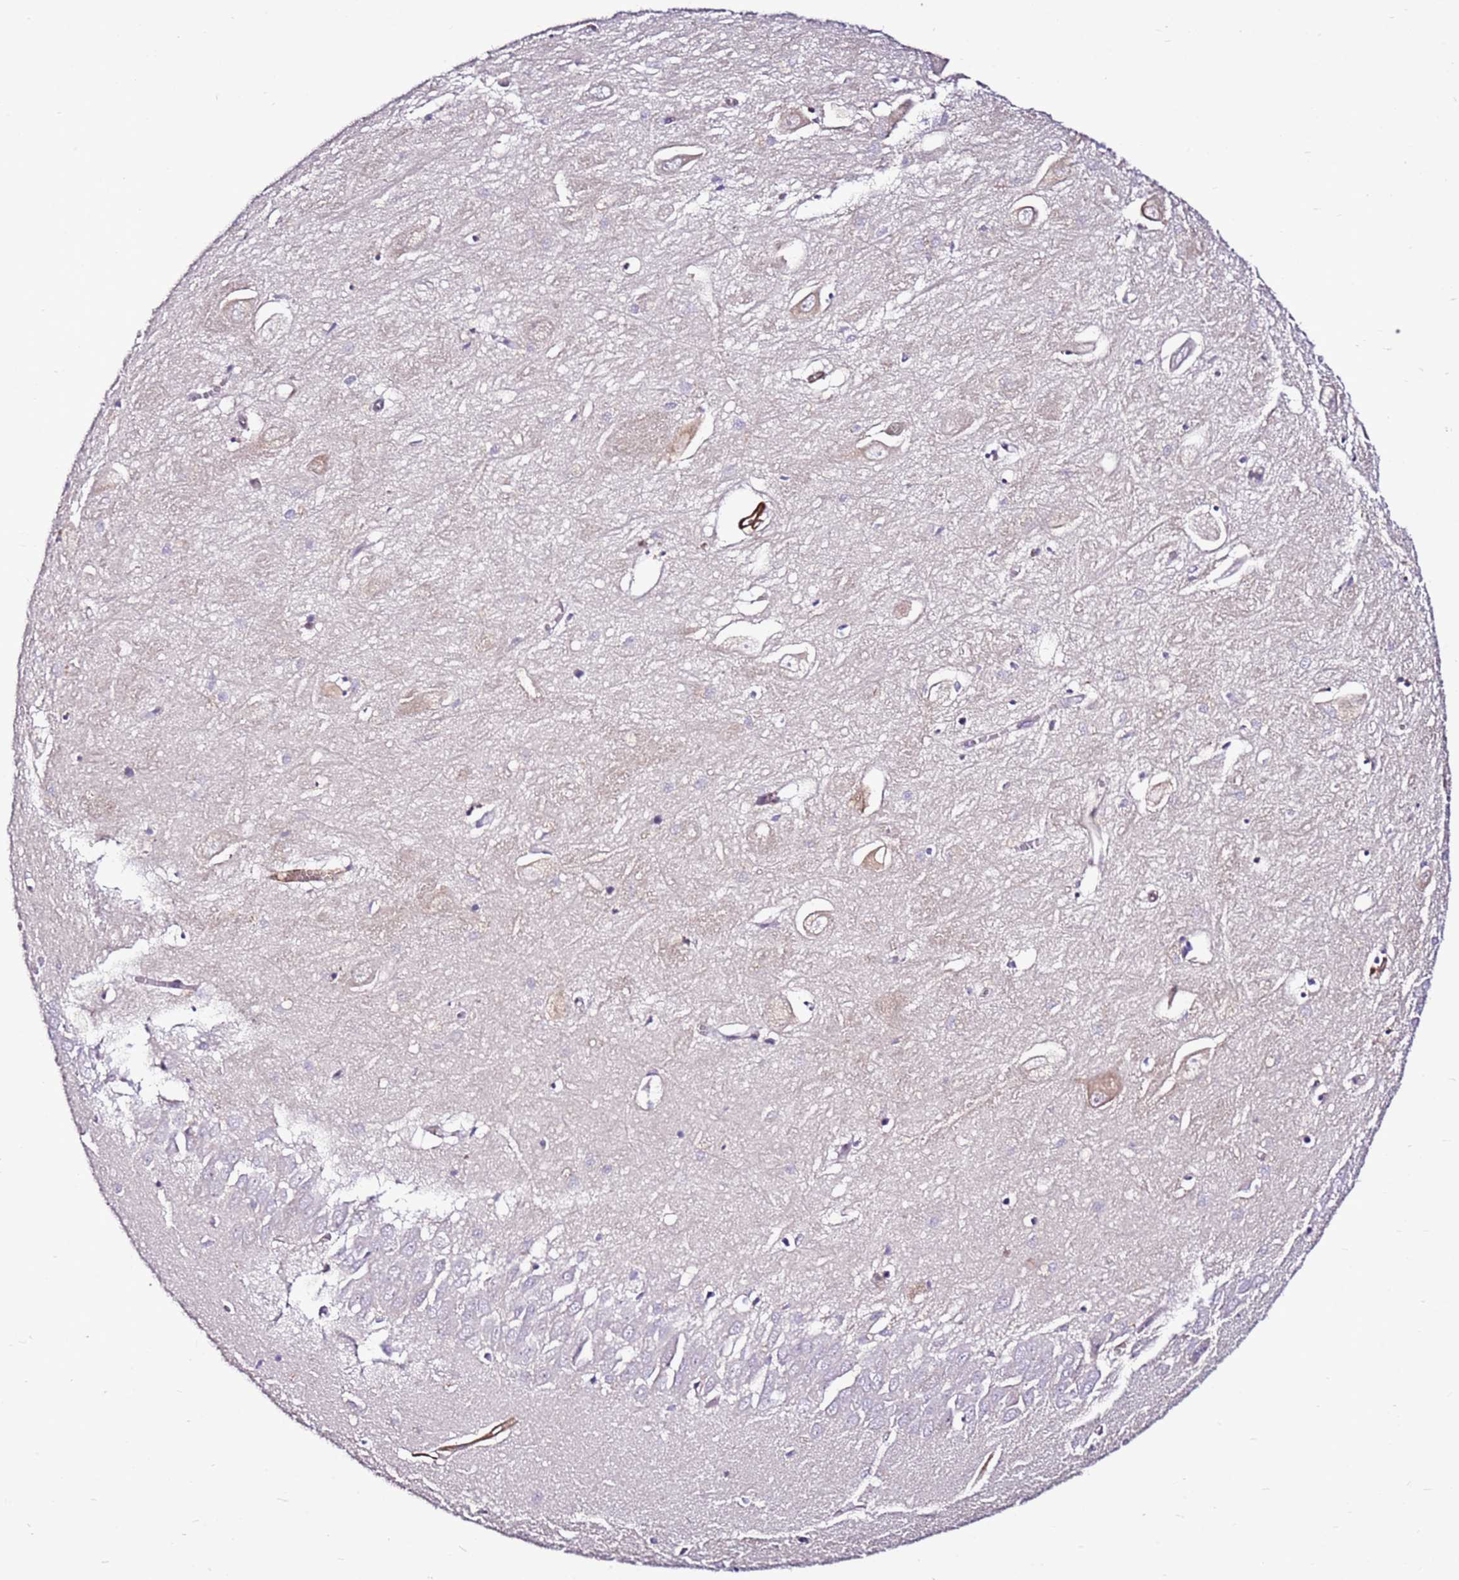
{"staining": {"intensity": "negative", "quantity": "none", "location": "none"}, "tissue": "hippocampus", "cell_type": "Glial cells", "image_type": "normal", "snomed": [{"axis": "morphology", "description": "Normal tissue, NOS"}, {"axis": "topography", "description": "Hippocampus"}], "caption": "DAB (3,3'-diaminobenzidine) immunohistochemical staining of benign human hippocampus demonstrates no significant expression in glial cells.", "gene": "SMIM4", "patient": {"sex": "female", "age": 64}}